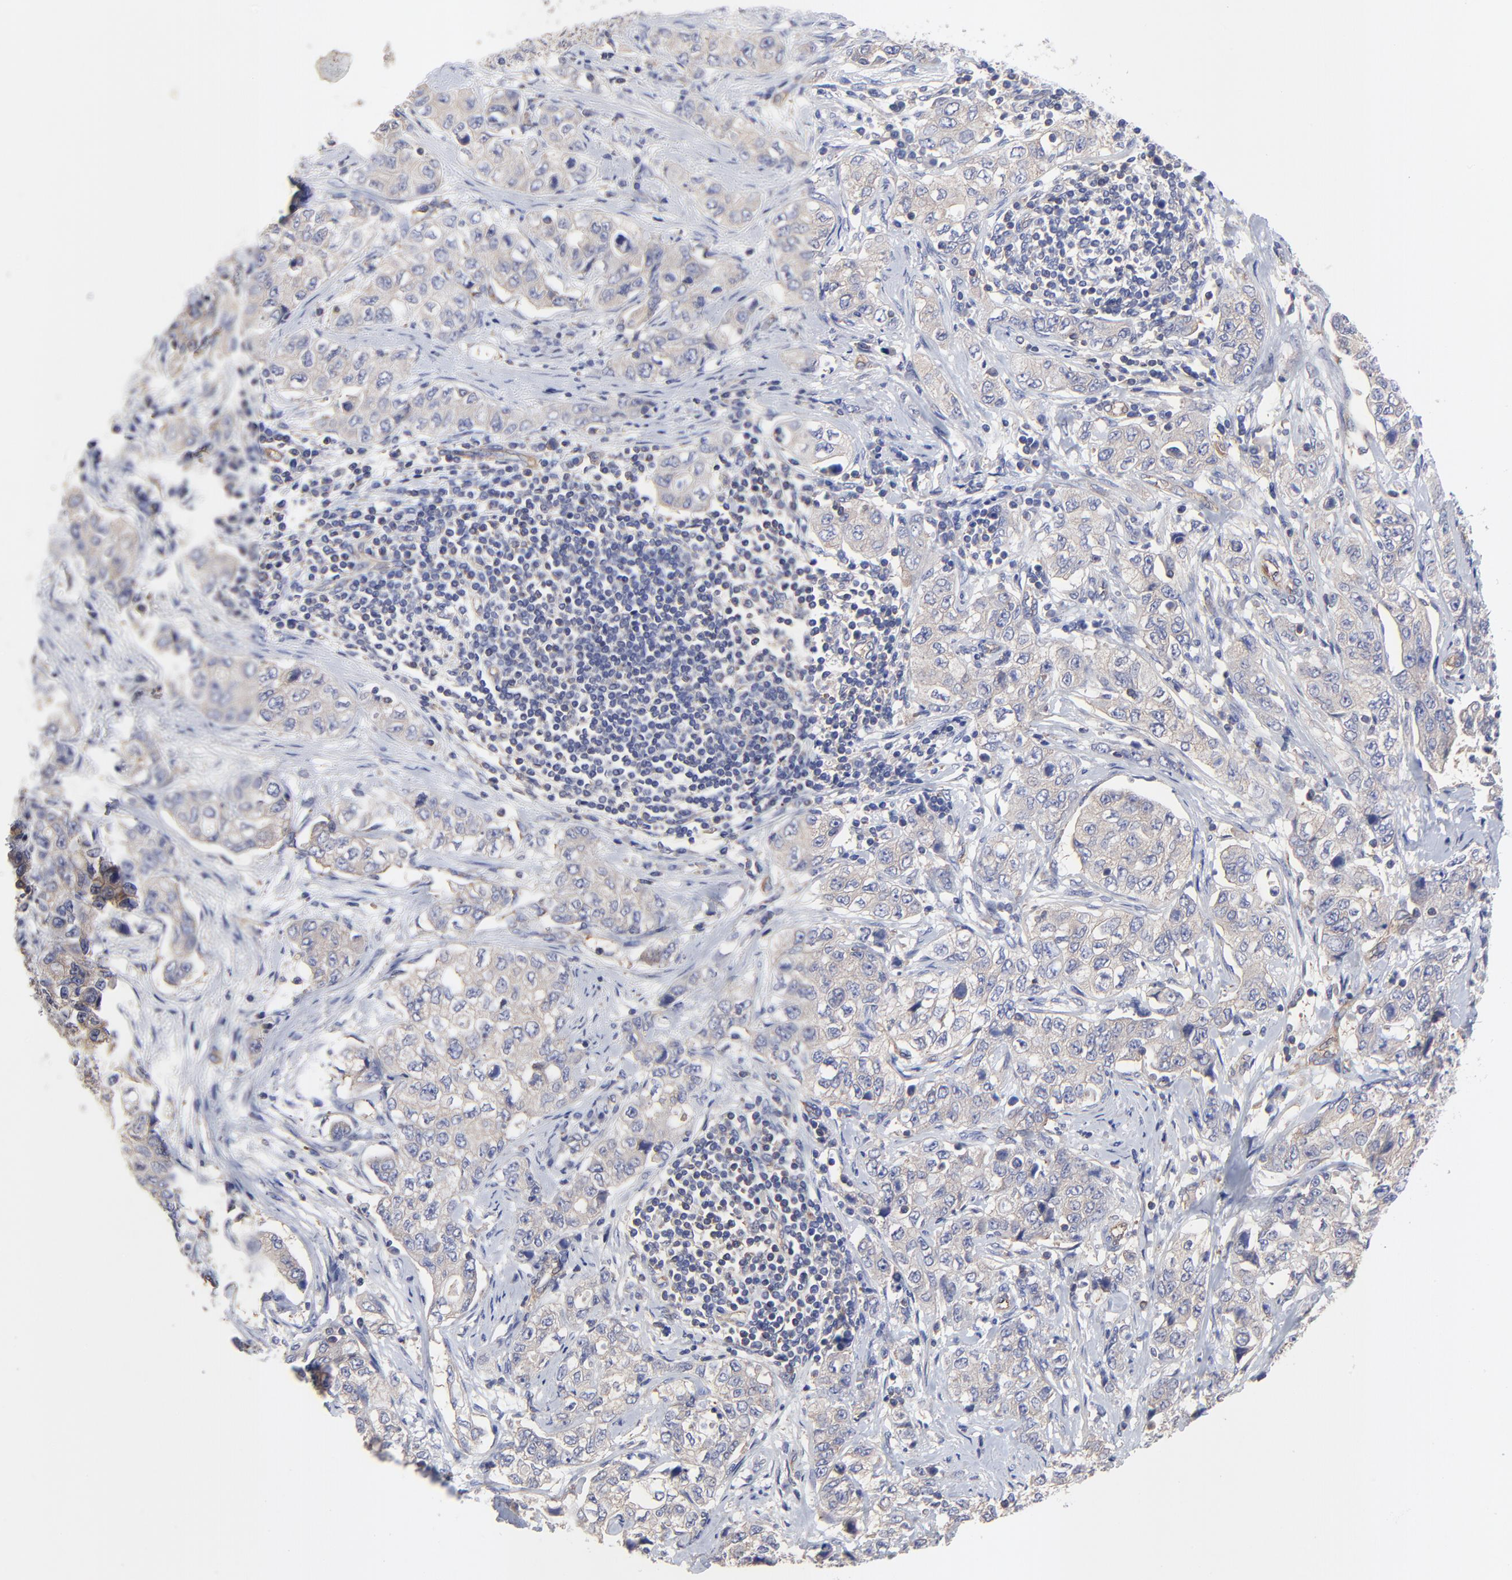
{"staining": {"intensity": "negative", "quantity": "none", "location": "none"}, "tissue": "stomach cancer", "cell_type": "Tumor cells", "image_type": "cancer", "snomed": [{"axis": "morphology", "description": "Adenocarcinoma, NOS"}, {"axis": "topography", "description": "Stomach"}], "caption": "Immunohistochemistry (IHC) of stomach adenocarcinoma displays no staining in tumor cells.", "gene": "SULF2", "patient": {"sex": "male", "age": 48}}